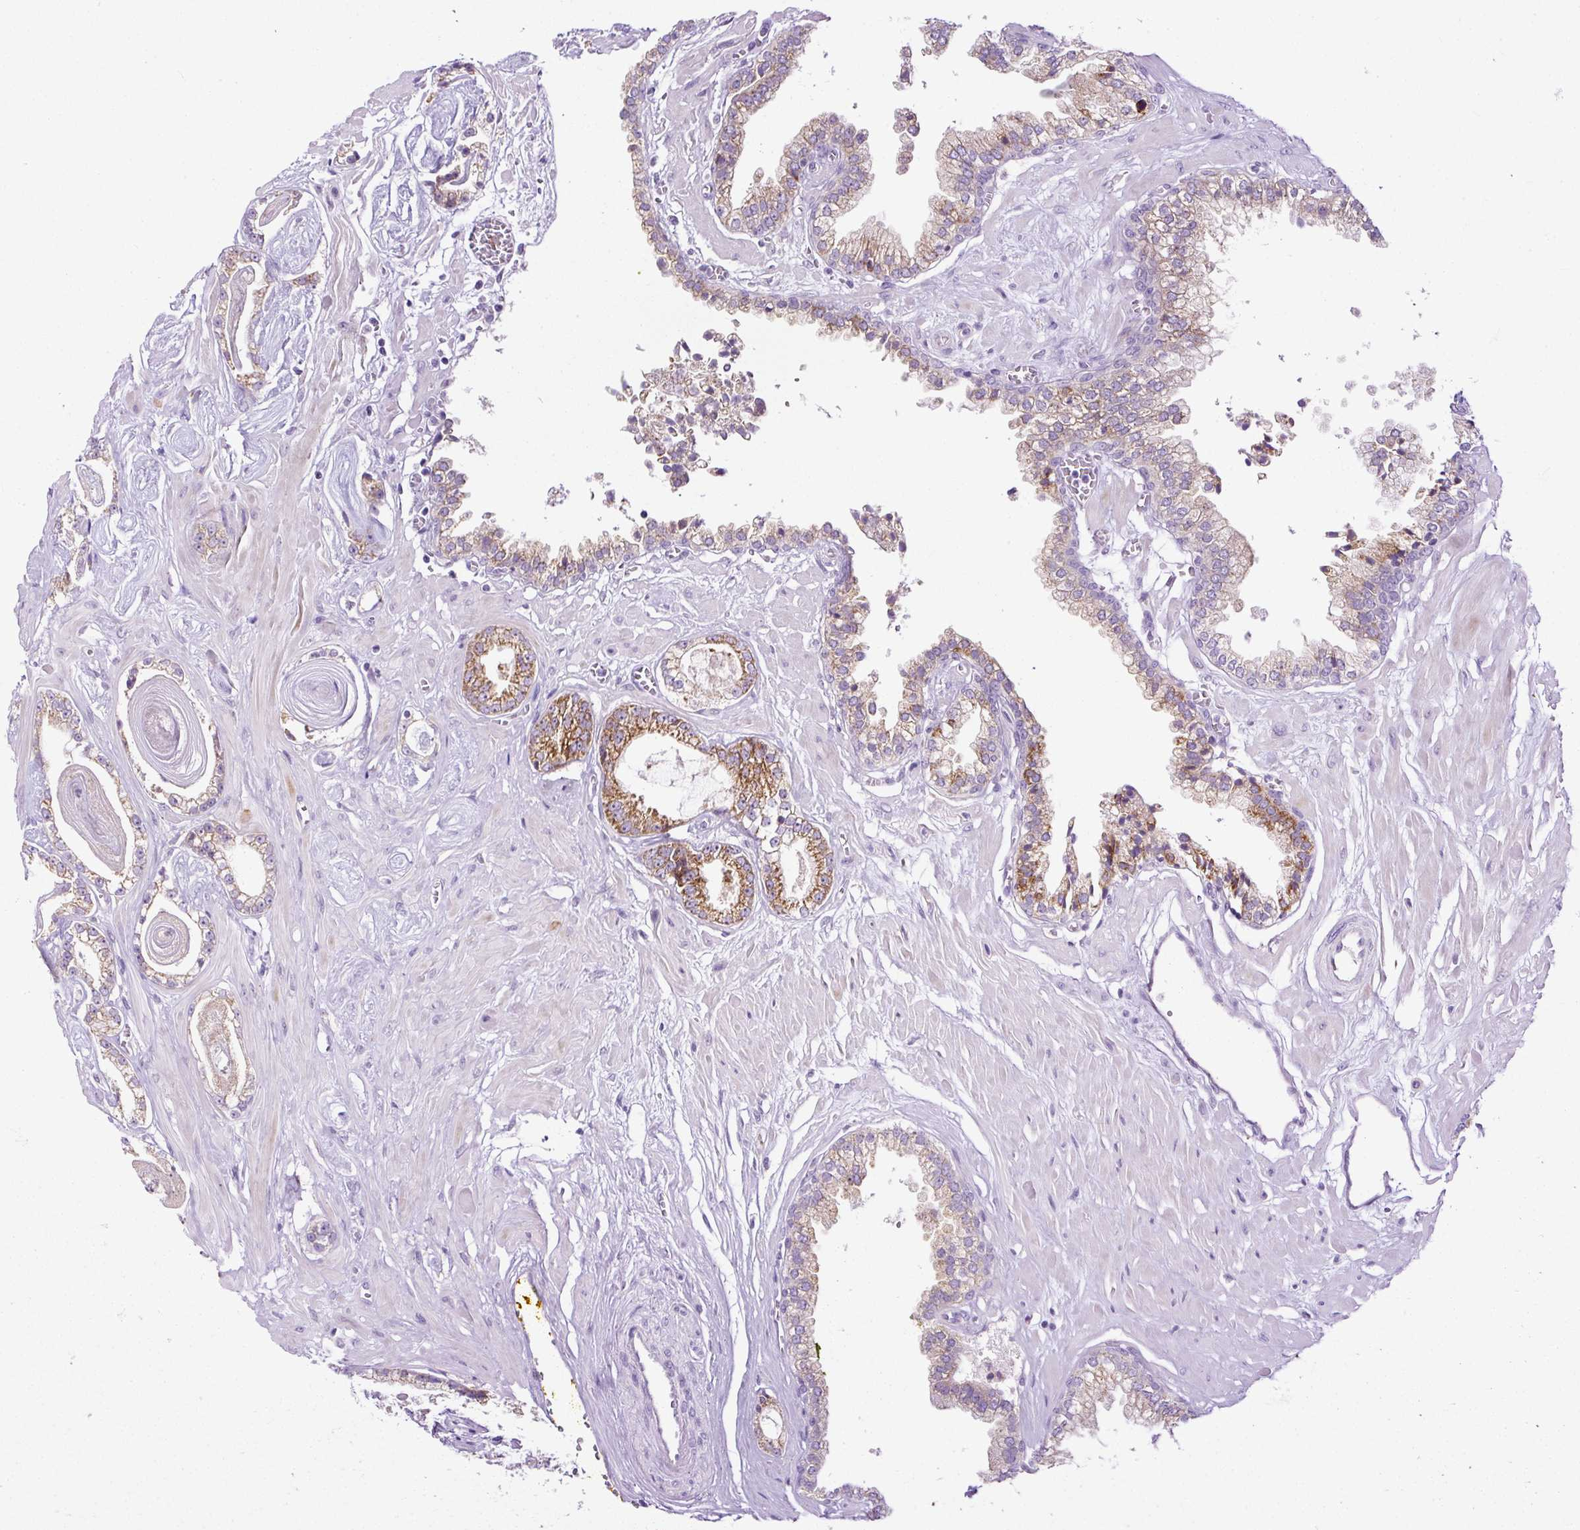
{"staining": {"intensity": "moderate", "quantity": "25%-75%", "location": "cytoplasmic/membranous"}, "tissue": "prostate cancer", "cell_type": "Tumor cells", "image_type": "cancer", "snomed": [{"axis": "morphology", "description": "Adenocarcinoma, Low grade"}, {"axis": "topography", "description": "Prostate"}], "caption": "A histopathology image of prostate cancer (low-grade adenocarcinoma) stained for a protein demonstrates moderate cytoplasmic/membranous brown staining in tumor cells. The staining was performed using DAB, with brown indicating positive protein expression. Nuclei are stained blue with hematoxylin.", "gene": "FMC1", "patient": {"sex": "male", "age": 60}}